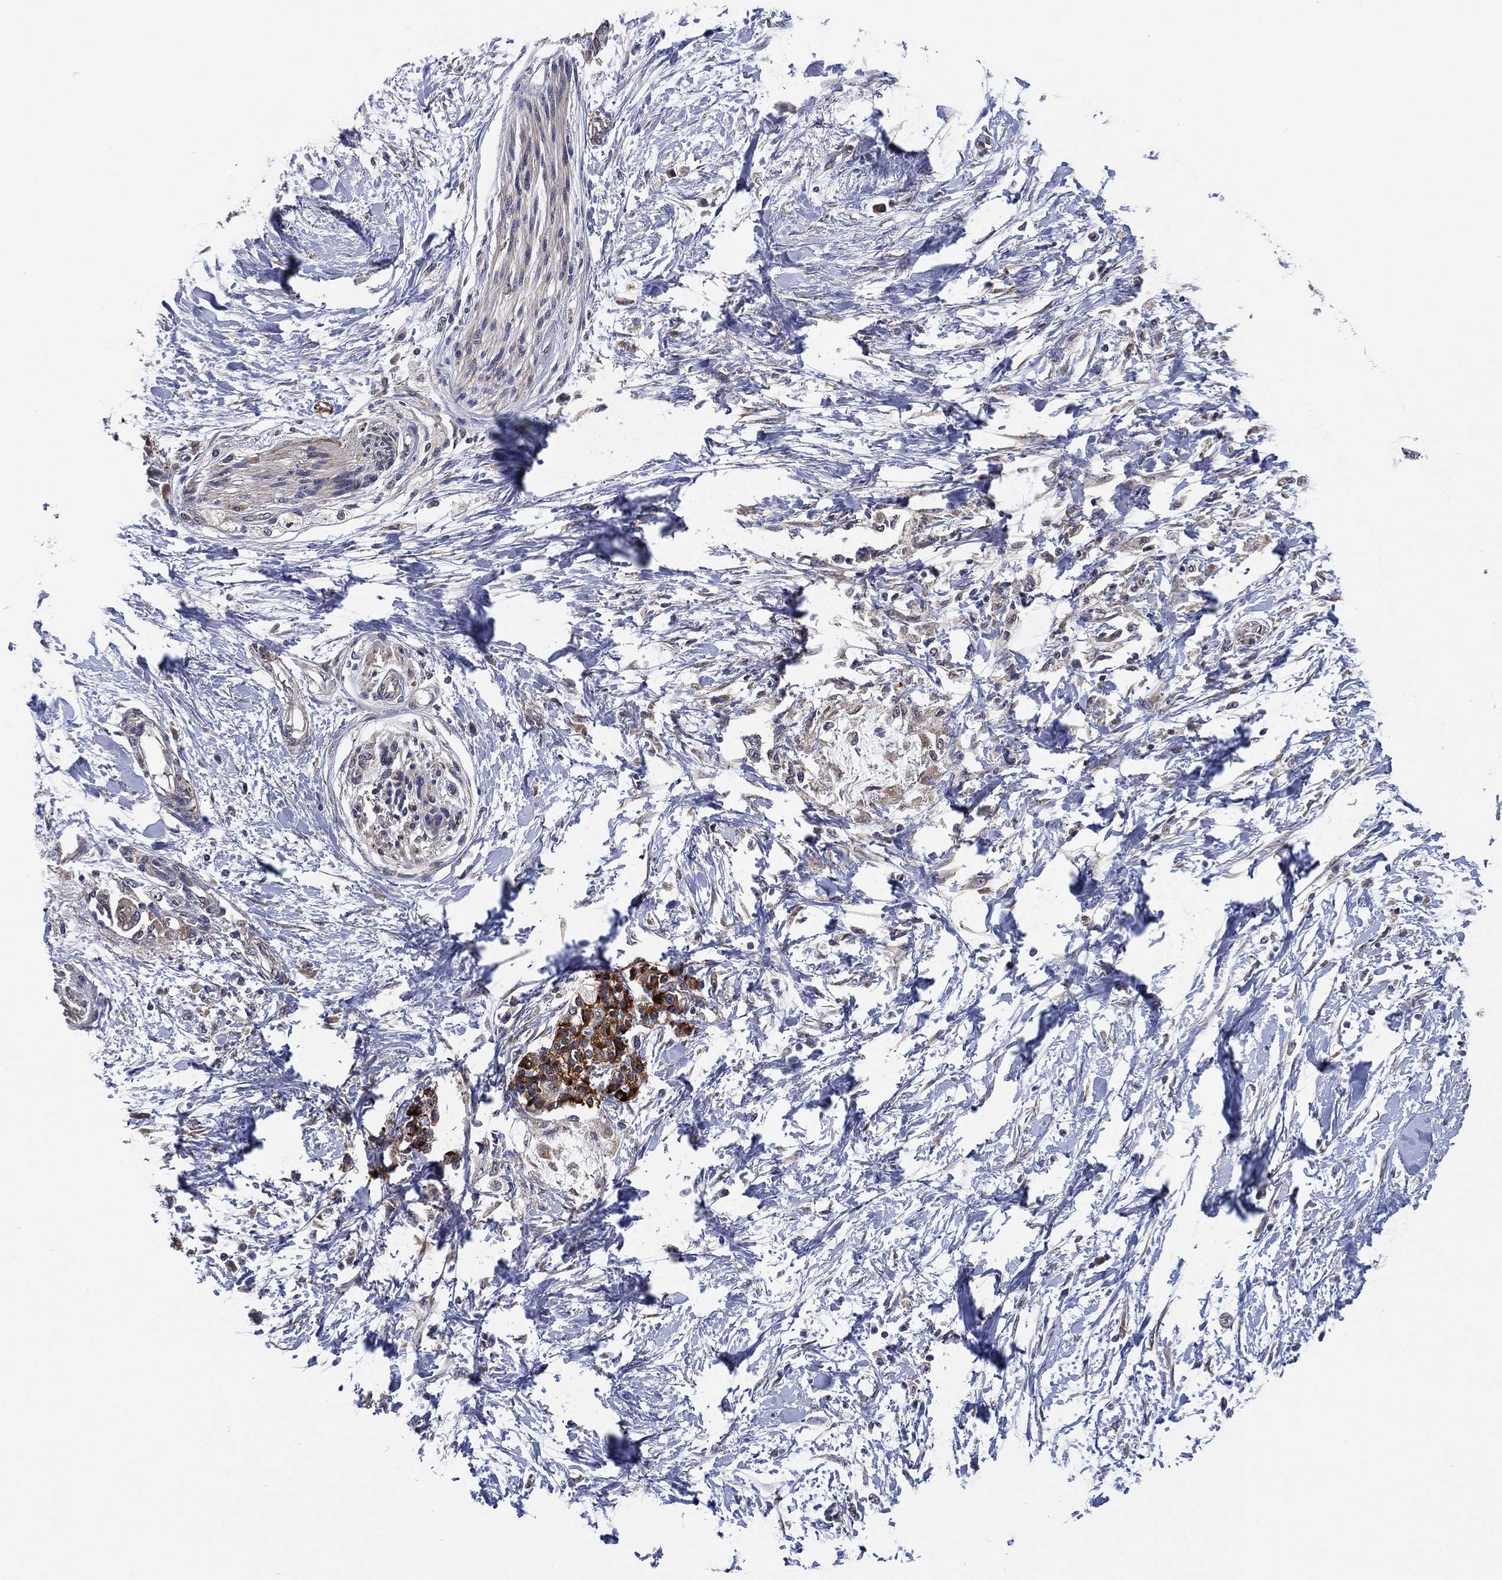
{"staining": {"intensity": "strong", "quantity": "<25%", "location": "cytoplasmic/membranous"}, "tissue": "pancreatic cancer", "cell_type": "Tumor cells", "image_type": "cancer", "snomed": [{"axis": "morphology", "description": "Normal tissue, NOS"}, {"axis": "morphology", "description": "Adenocarcinoma, NOS"}, {"axis": "topography", "description": "Pancreas"}, {"axis": "topography", "description": "Duodenum"}], "caption": "Immunohistochemical staining of pancreatic cancer demonstrates medium levels of strong cytoplasmic/membranous protein staining in approximately <25% of tumor cells. Using DAB (brown) and hematoxylin (blue) stains, captured at high magnification using brightfield microscopy.", "gene": "SELENOO", "patient": {"sex": "female", "age": 60}}